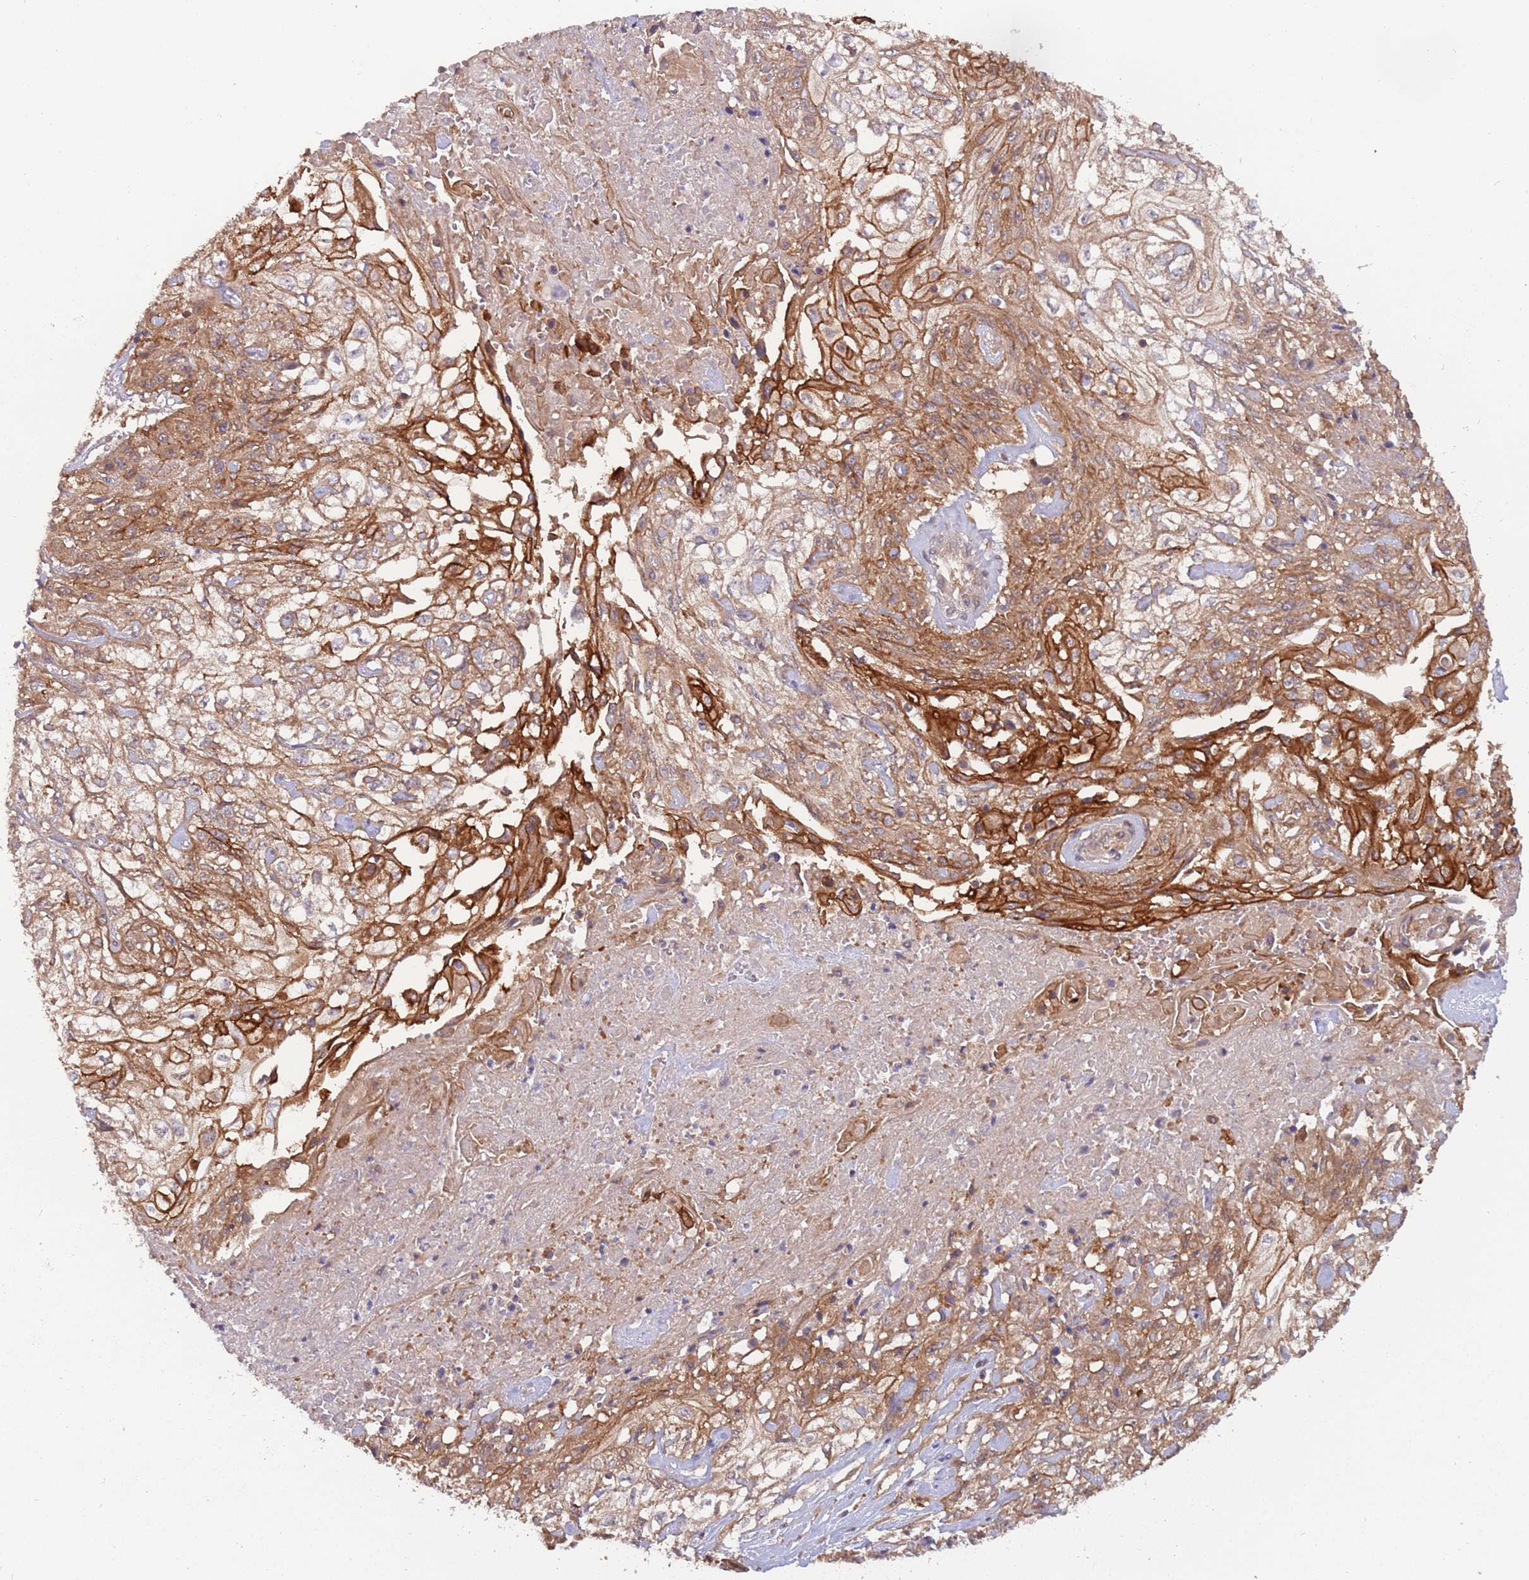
{"staining": {"intensity": "moderate", "quantity": ">75%", "location": "cytoplasmic/membranous"}, "tissue": "skin cancer", "cell_type": "Tumor cells", "image_type": "cancer", "snomed": [{"axis": "morphology", "description": "Squamous cell carcinoma, NOS"}, {"axis": "morphology", "description": "Squamous cell carcinoma, metastatic, NOS"}, {"axis": "topography", "description": "Skin"}, {"axis": "topography", "description": "Lymph node"}], "caption": "There is medium levels of moderate cytoplasmic/membranous expression in tumor cells of squamous cell carcinoma (skin), as demonstrated by immunohistochemical staining (brown color).", "gene": "GSDMD", "patient": {"sex": "male", "age": 75}}